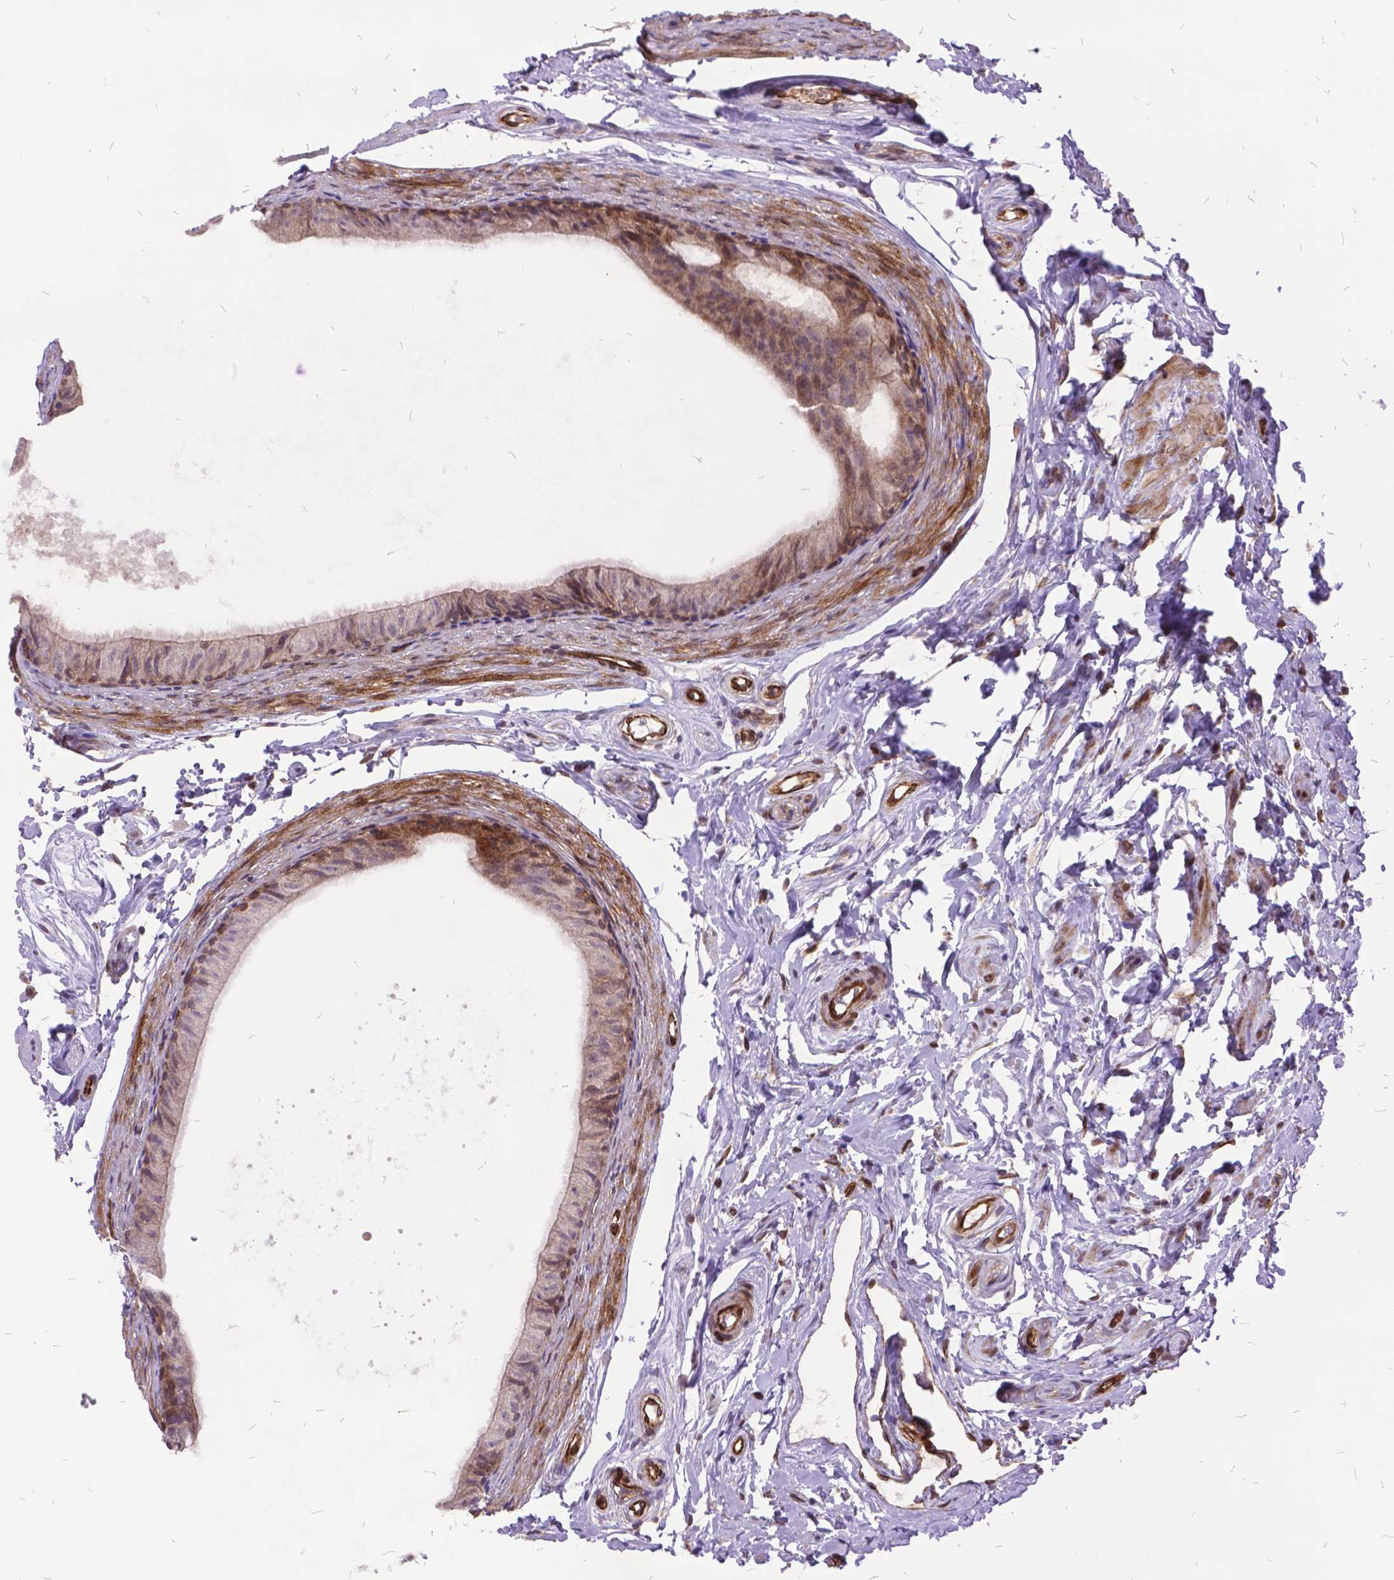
{"staining": {"intensity": "weak", "quantity": "25%-75%", "location": "cytoplasmic/membranous"}, "tissue": "epididymis", "cell_type": "Glandular cells", "image_type": "normal", "snomed": [{"axis": "morphology", "description": "Normal tissue, NOS"}, {"axis": "topography", "description": "Epididymis"}], "caption": "IHC (DAB) staining of benign epididymis displays weak cytoplasmic/membranous protein staining in about 25%-75% of glandular cells.", "gene": "GRB7", "patient": {"sex": "male", "age": 45}}